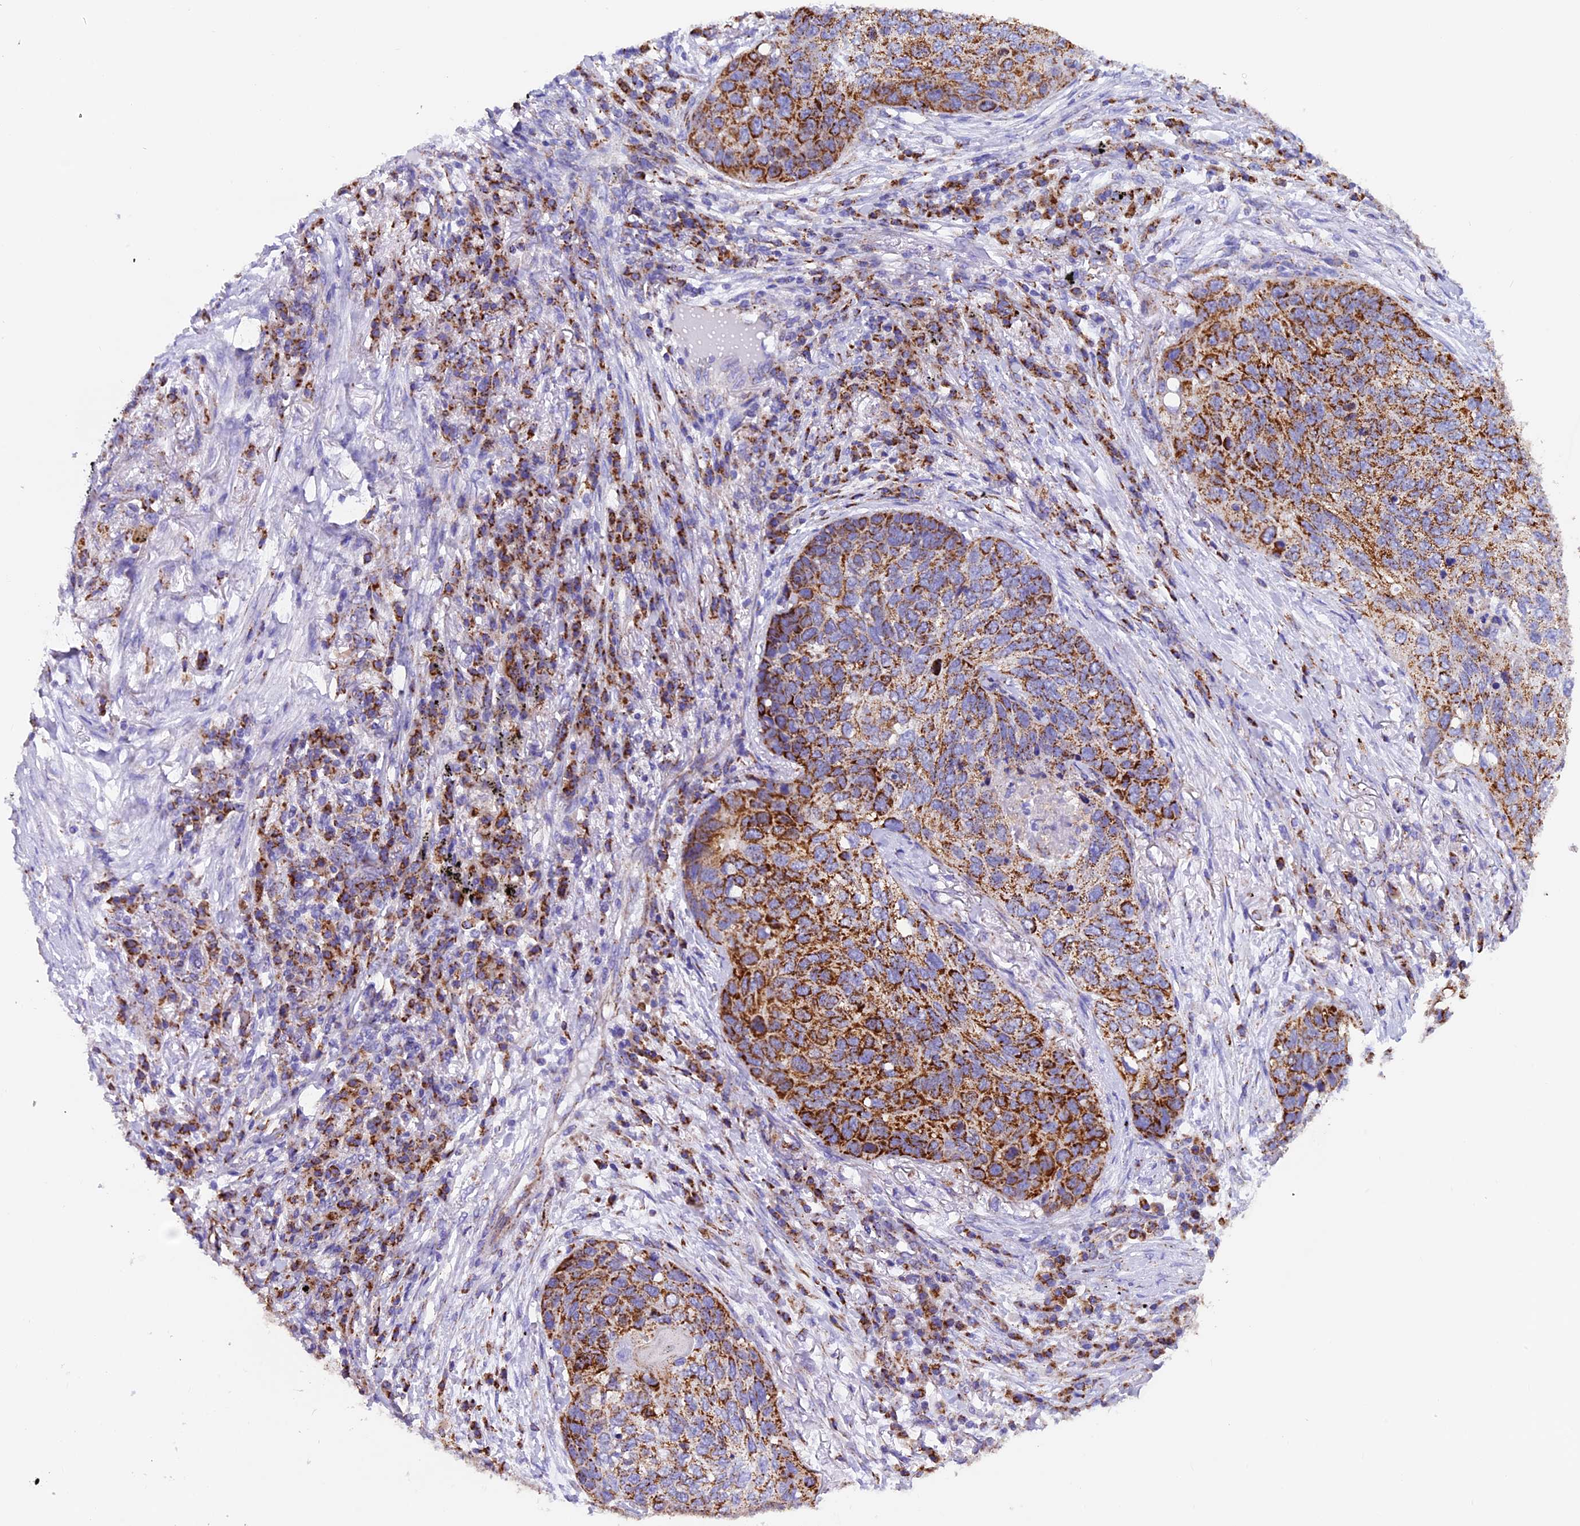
{"staining": {"intensity": "strong", "quantity": ">75%", "location": "cytoplasmic/membranous"}, "tissue": "lung cancer", "cell_type": "Tumor cells", "image_type": "cancer", "snomed": [{"axis": "morphology", "description": "Squamous cell carcinoma, NOS"}, {"axis": "topography", "description": "Lung"}], "caption": "Lung squamous cell carcinoma stained for a protein (brown) displays strong cytoplasmic/membranous positive expression in about >75% of tumor cells.", "gene": "SLC8B1", "patient": {"sex": "female", "age": 63}}